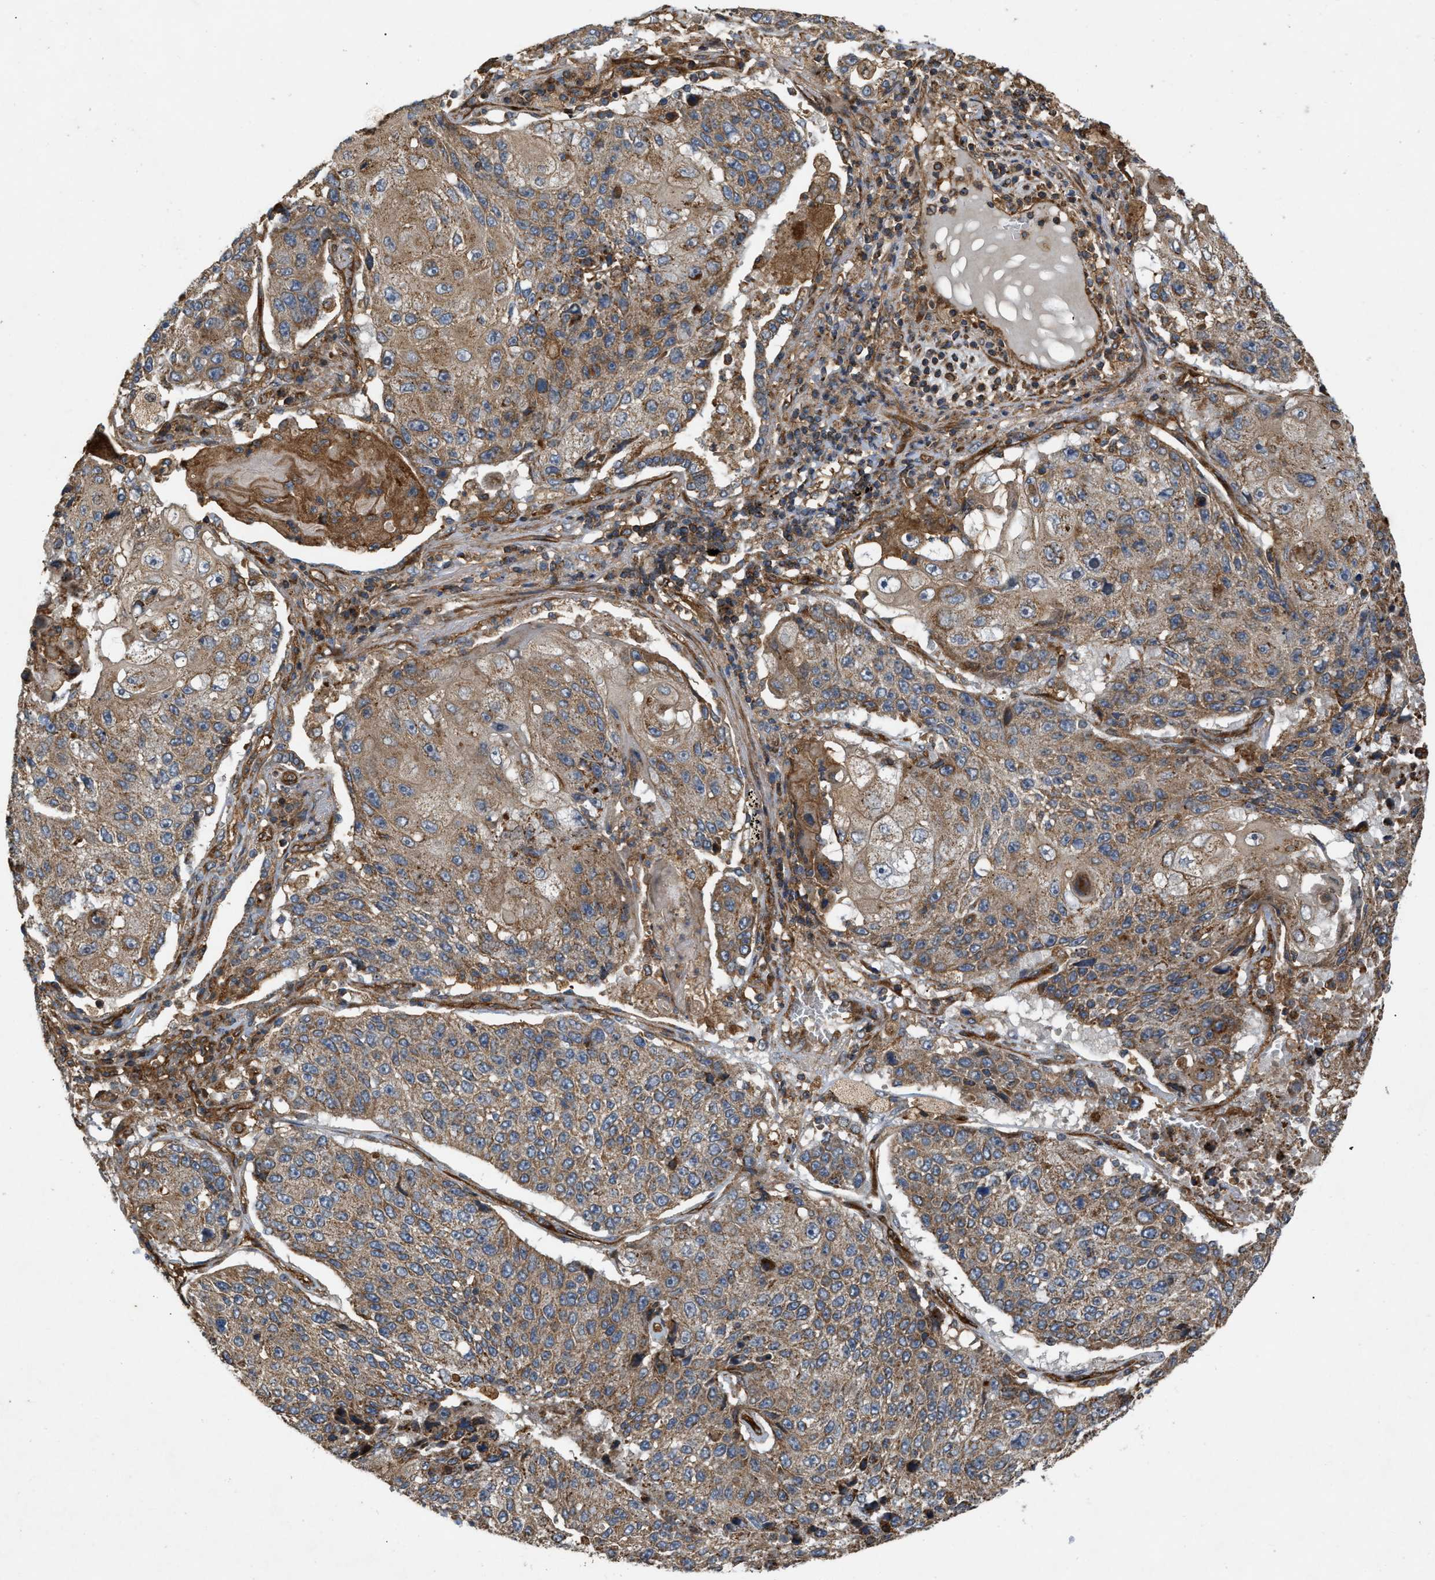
{"staining": {"intensity": "moderate", "quantity": ">75%", "location": "cytoplasmic/membranous"}, "tissue": "lung cancer", "cell_type": "Tumor cells", "image_type": "cancer", "snomed": [{"axis": "morphology", "description": "Squamous cell carcinoma, NOS"}, {"axis": "topography", "description": "Lung"}], "caption": "Protein staining displays moderate cytoplasmic/membranous expression in approximately >75% of tumor cells in lung squamous cell carcinoma.", "gene": "GNB4", "patient": {"sex": "male", "age": 61}}